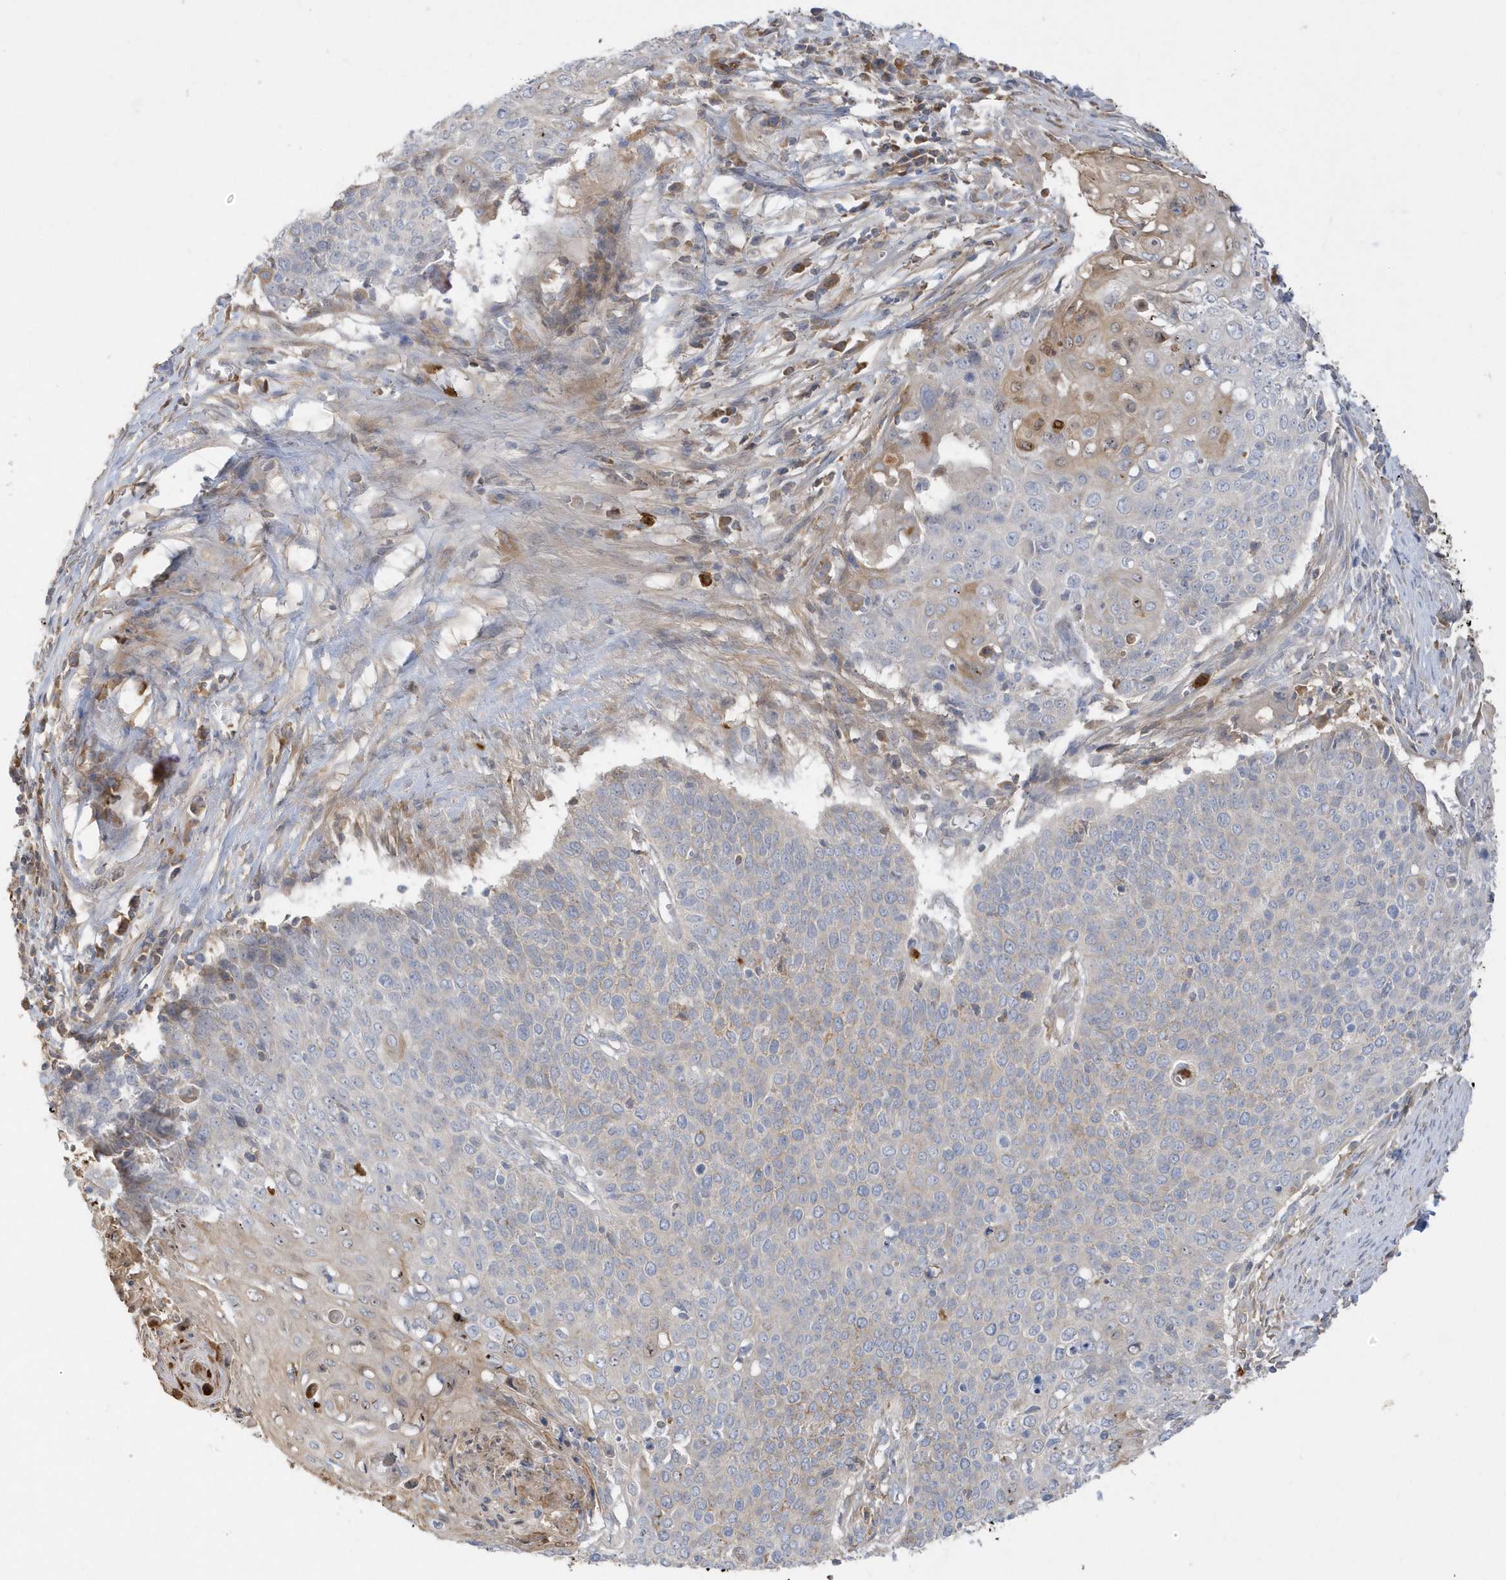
{"staining": {"intensity": "weak", "quantity": "<25%", "location": "cytoplasmic/membranous"}, "tissue": "cervical cancer", "cell_type": "Tumor cells", "image_type": "cancer", "snomed": [{"axis": "morphology", "description": "Squamous cell carcinoma, NOS"}, {"axis": "topography", "description": "Cervix"}], "caption": "Cervical squamous cell carcinoma stained for a protein using immunohistochemistry (IHC) shows no expression tumor cells.", "gene": "DPP9", "patient": {"sex": "female", "age": 39}}